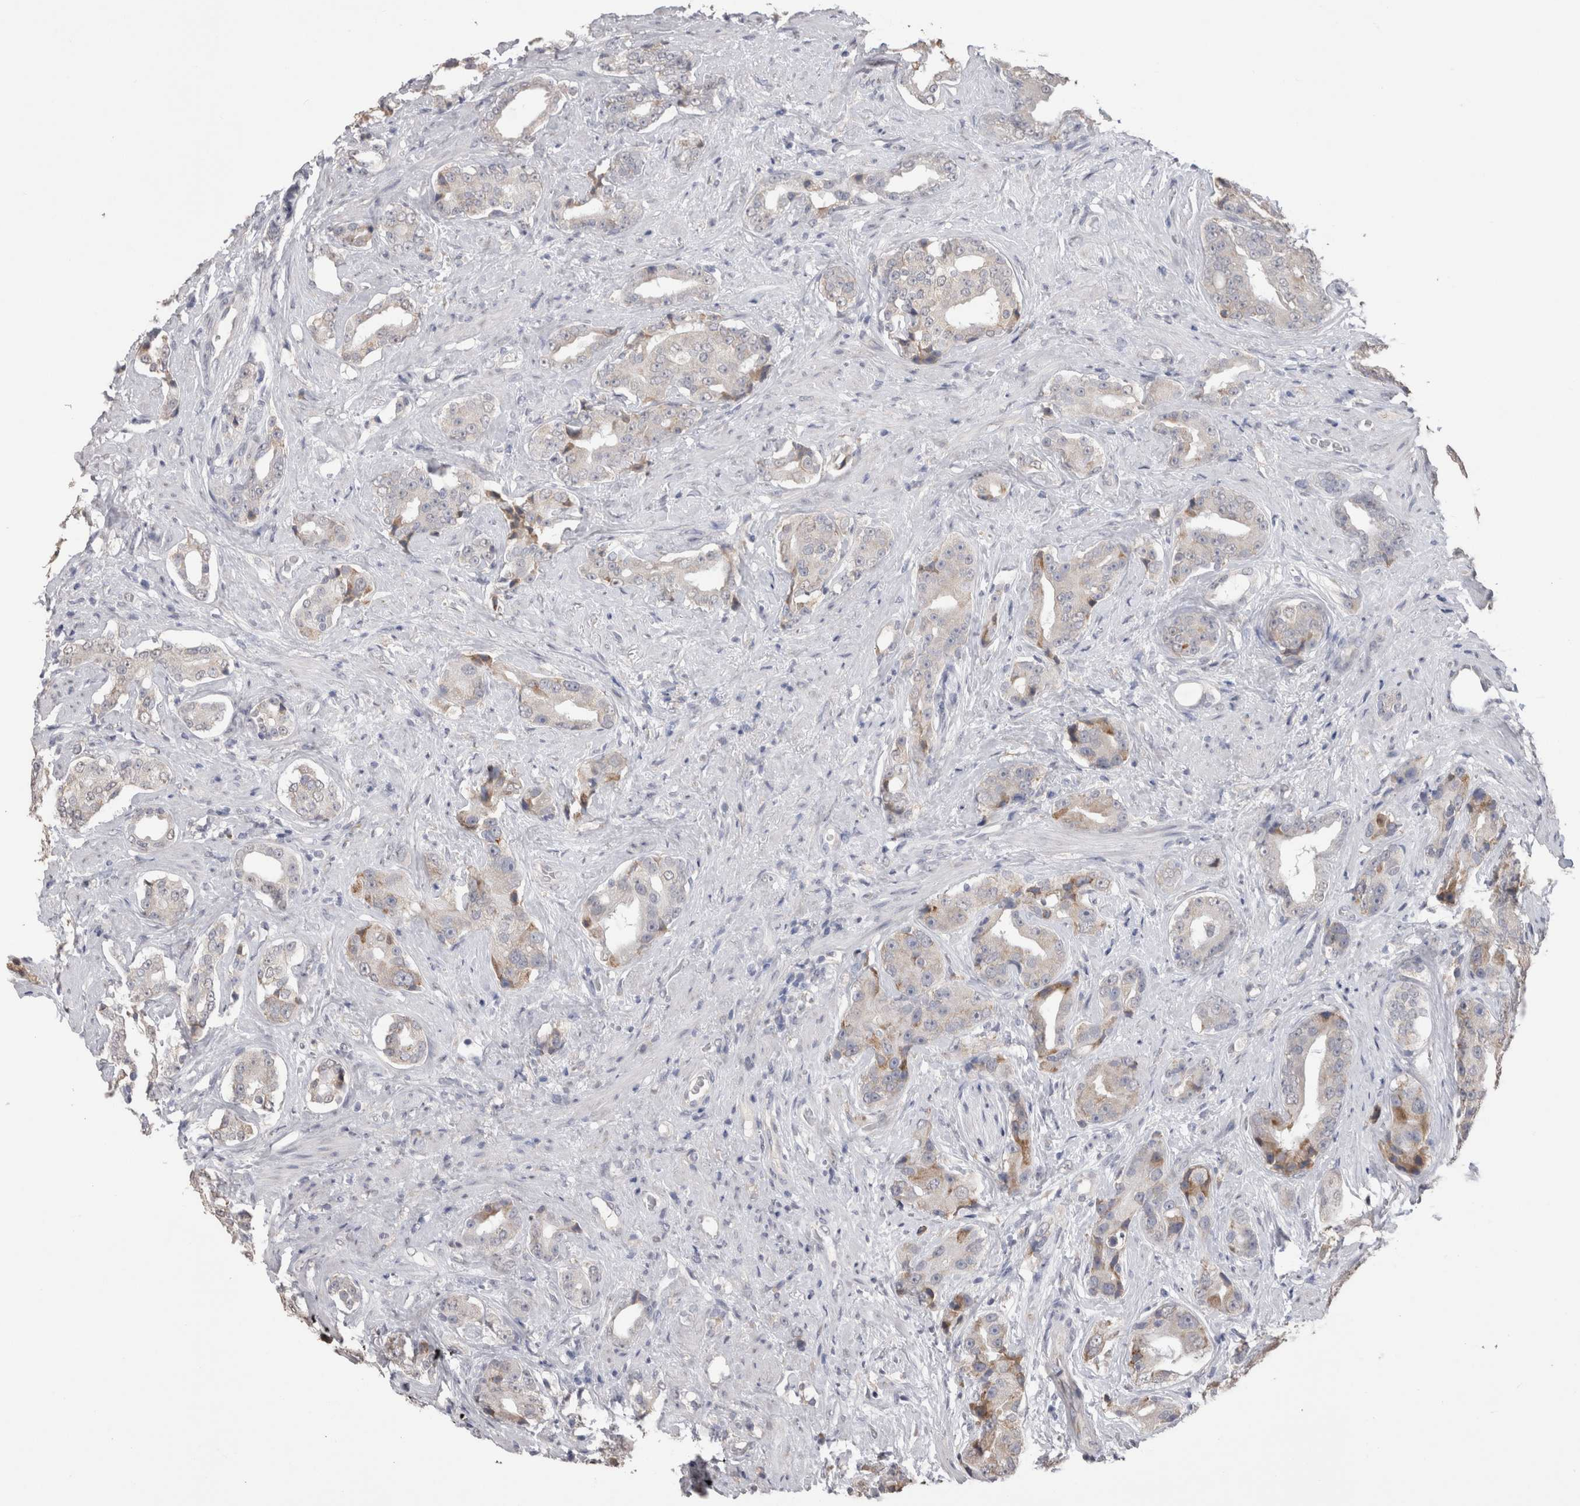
{"staining": {"intensity": "weak", "quantity": "<25%", "location": "cytoplasmic/membranous"}, "tissue": "prostate cancer", "cell_type": "Tumor cells", "image_type": "cancer", "snomed": [{"axis": "morphology", "description": "Adenocarcinoma, High grade"}, {"axis": "topography", "description": "Prostate"}], "caption": "Tumor cells show no significant positivity in prostate cancer.", "gene": "NOMO1", "patient": {"sex": "male", "age": 71}}